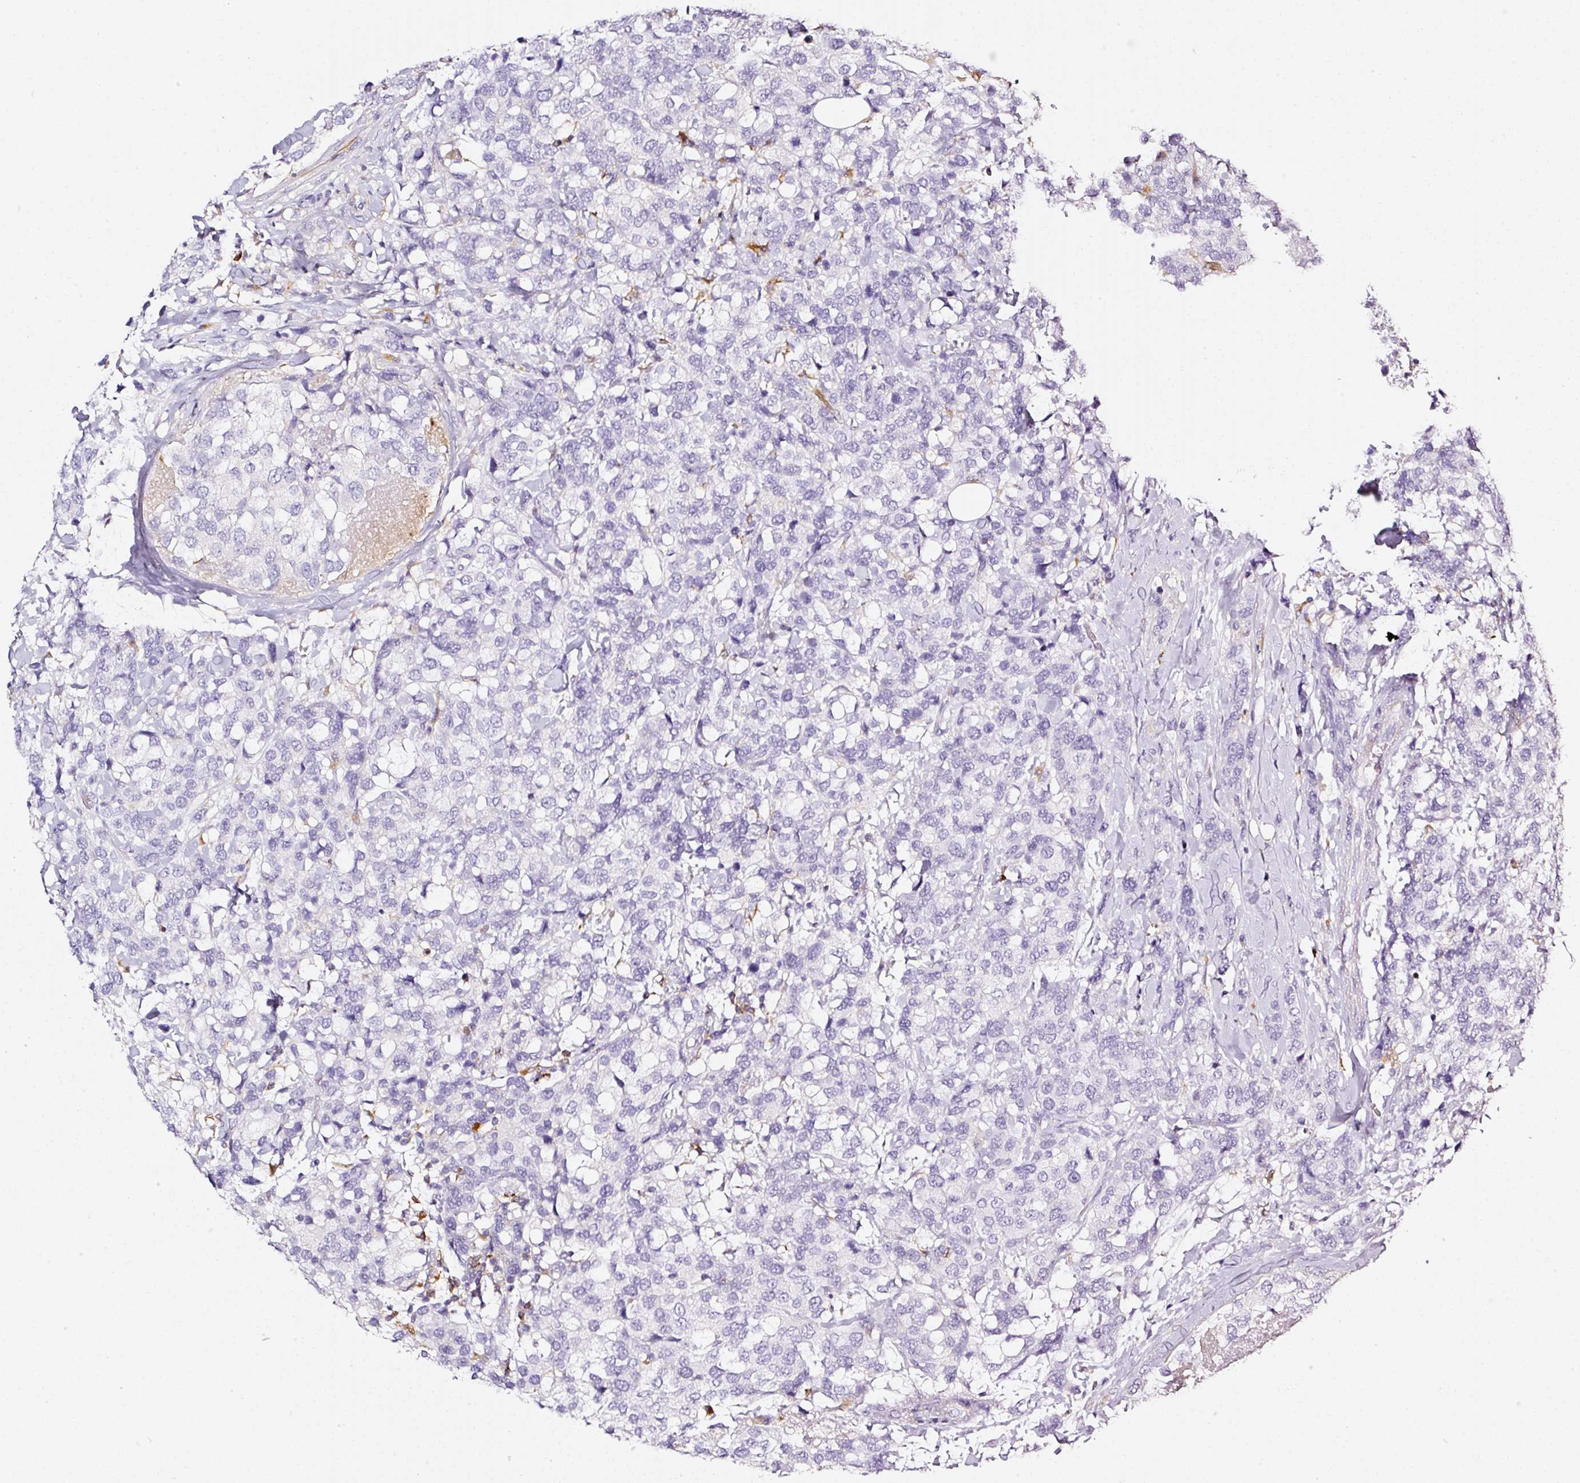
{"staining": {"intensity": "negative", "quantity": "none", "location": "none"}, "tissue": "breast cancer", "cell_type": "Tumor cells", "image_type": "cancer", "snomed": [{"axis": "morphology", "description": "Lobular carcinoma"}, {"axis": "topography", "description": "Breast"}], "caption": "DAB (3,3'-diaminobenzidine) immunohistochemical staining of breast cancer exhibits no significant staining in tumor cells.", "gene": "CYB561A3", "patient": {"sex": "female", "age": 59}}